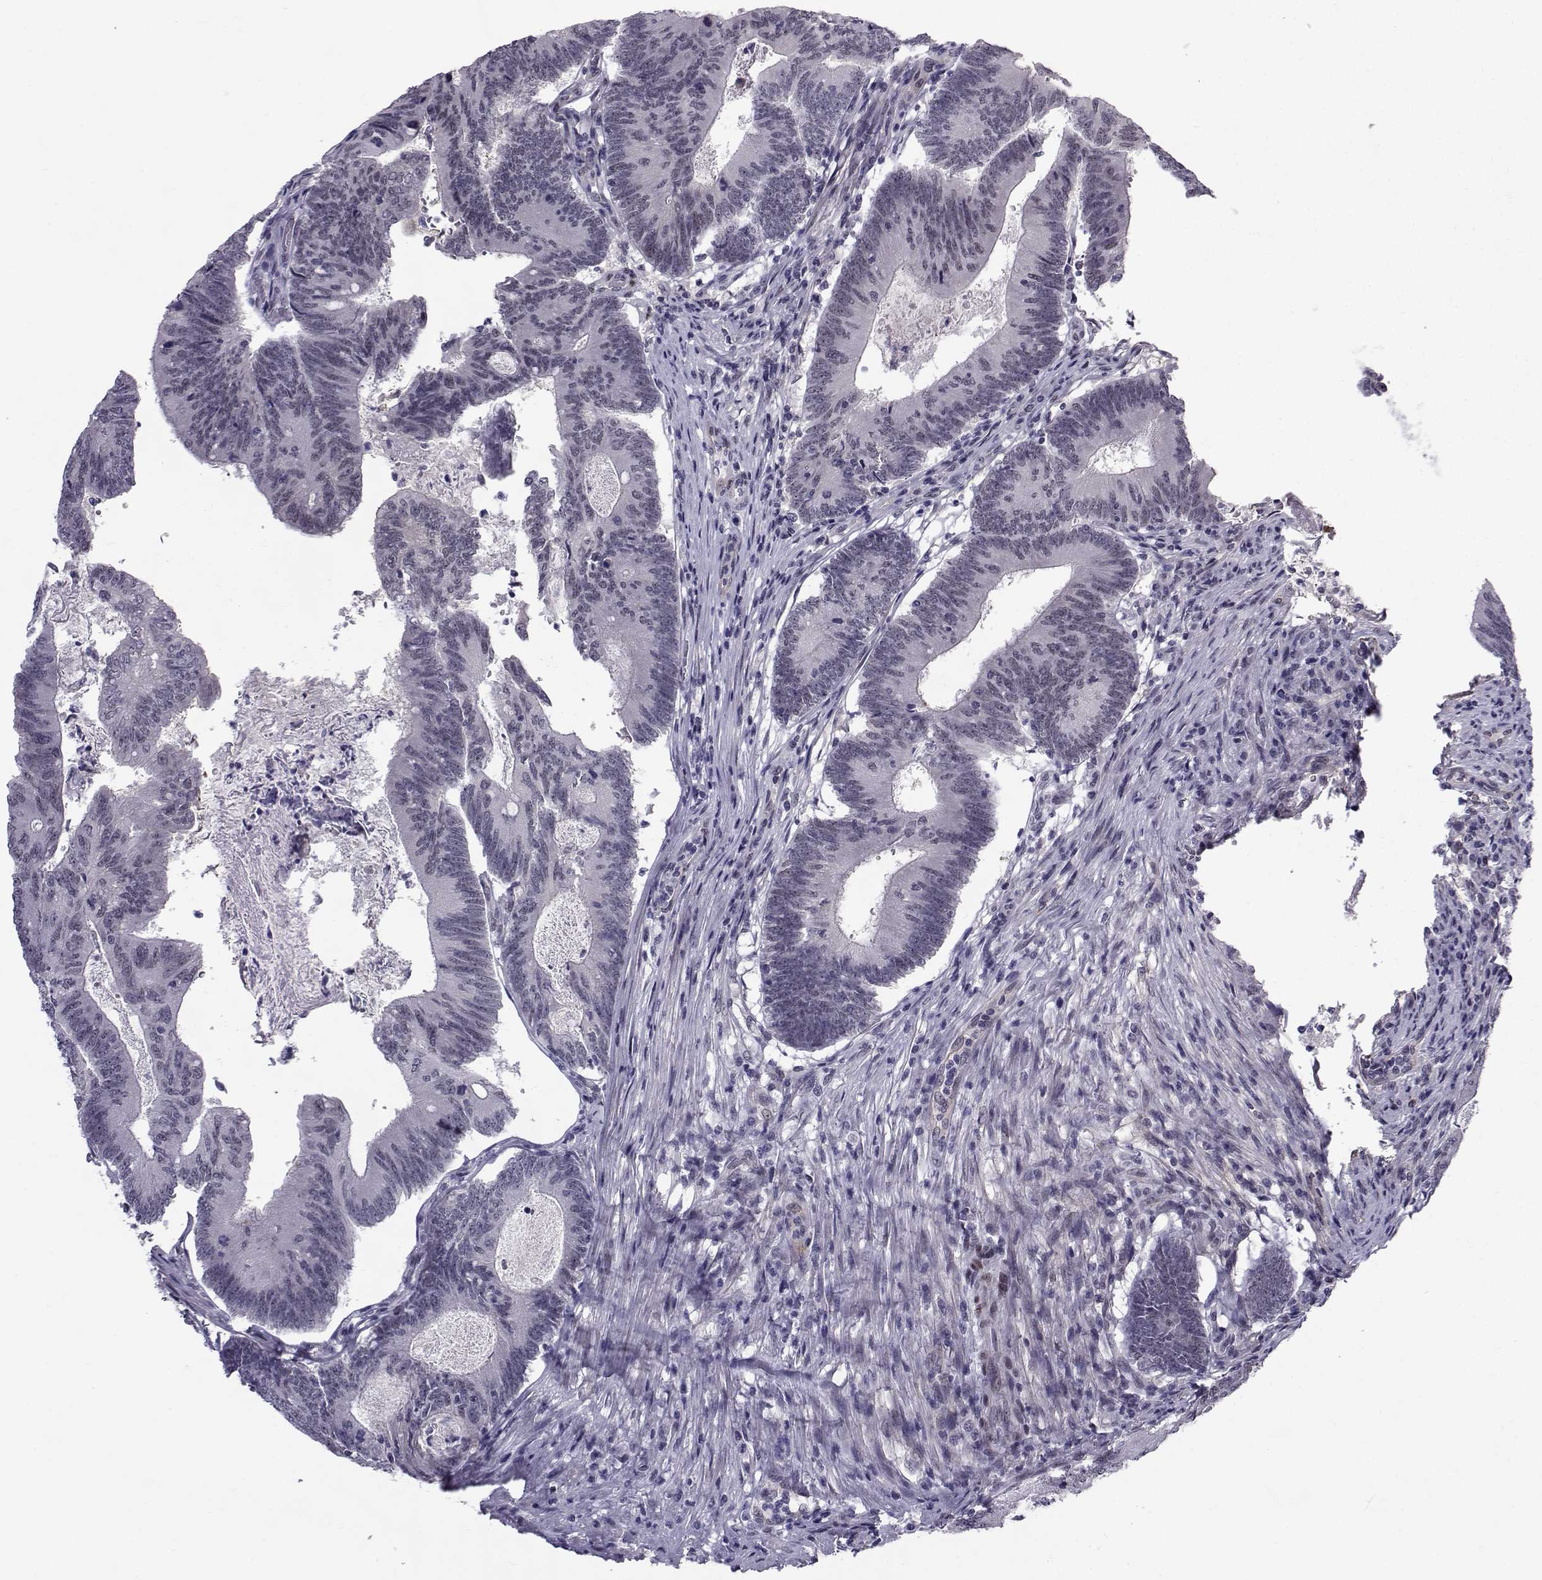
{"staining": {"intensity": "negative", "quantity": "none", "location": "none"}, "tissue": "colorectal cancer", "cell_type": "Tumor cells", "image_type": "cancer", "snomed": [{"axis": "morphology", "description": "Adenocarcinoma, NOS"}, {"axis": "topography", "description": "Colon"}], "caption": "The image displays no staining of tumor cells in colorectal cancer (adenocarcinoma).", "gene": "RBM24", "patient": {"sex": "female", "age": 70}}